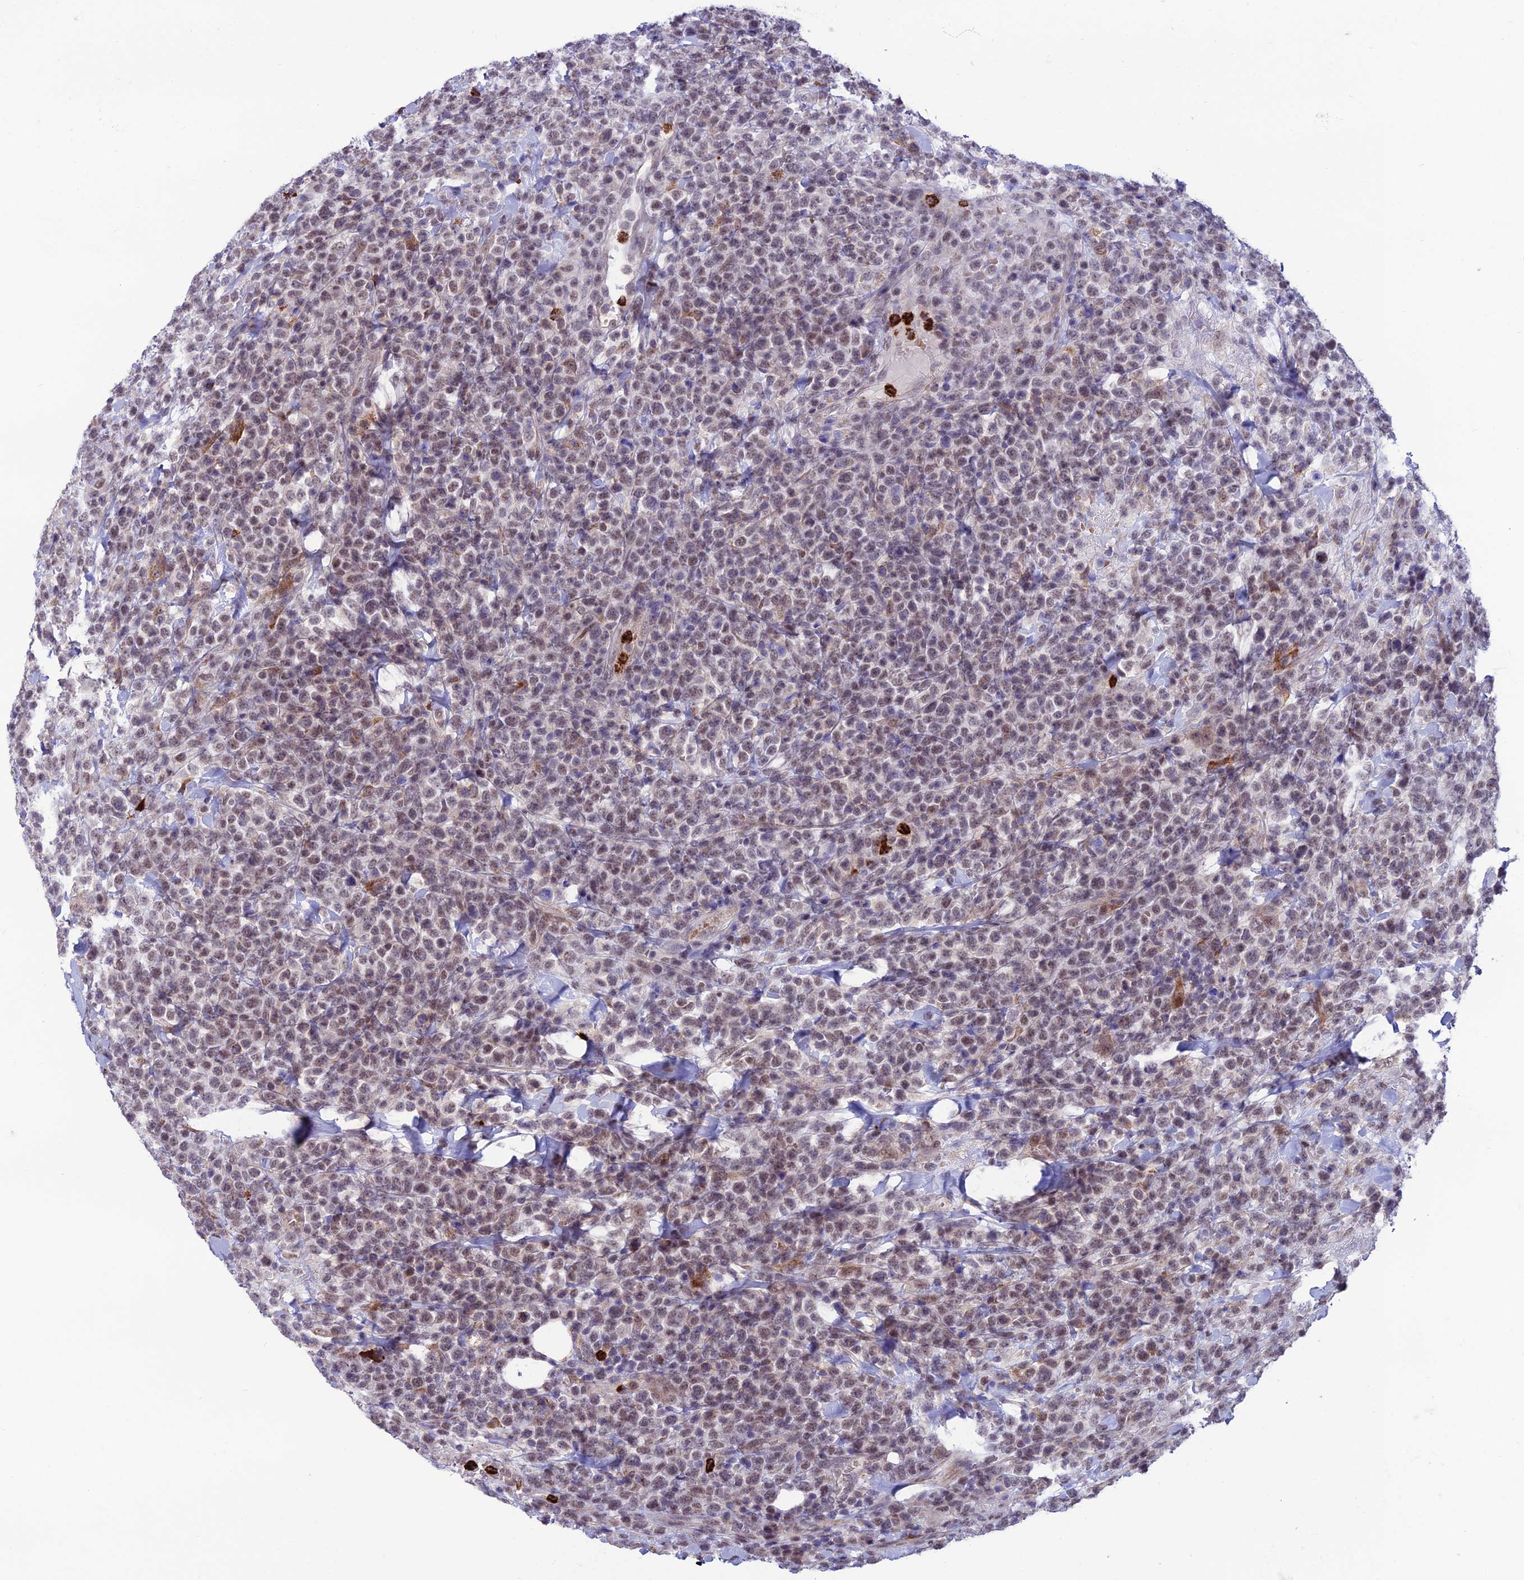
{"staining": {"intensity": "weak", "quantity": ">75%", "location": "nuclear"}, "tissue": "lymphoma", "cell_type": "Tumor cells", "image_type": "cancer", "snomed": [{"axis": "morphology", "description": "Malignant lymphoma, non-Hodgkin's type, High grade"}, {"axis": "topography", "description": "Colon"}], "caption": "Protein staining of high-grade malignant lymphoma, non-Hodgkin's type tissue demonstrates weak nuclear staining in approximately >75% of tumor cells.", "gene": "COL6A6", "patient": {"sex": "female", "age": 53}}